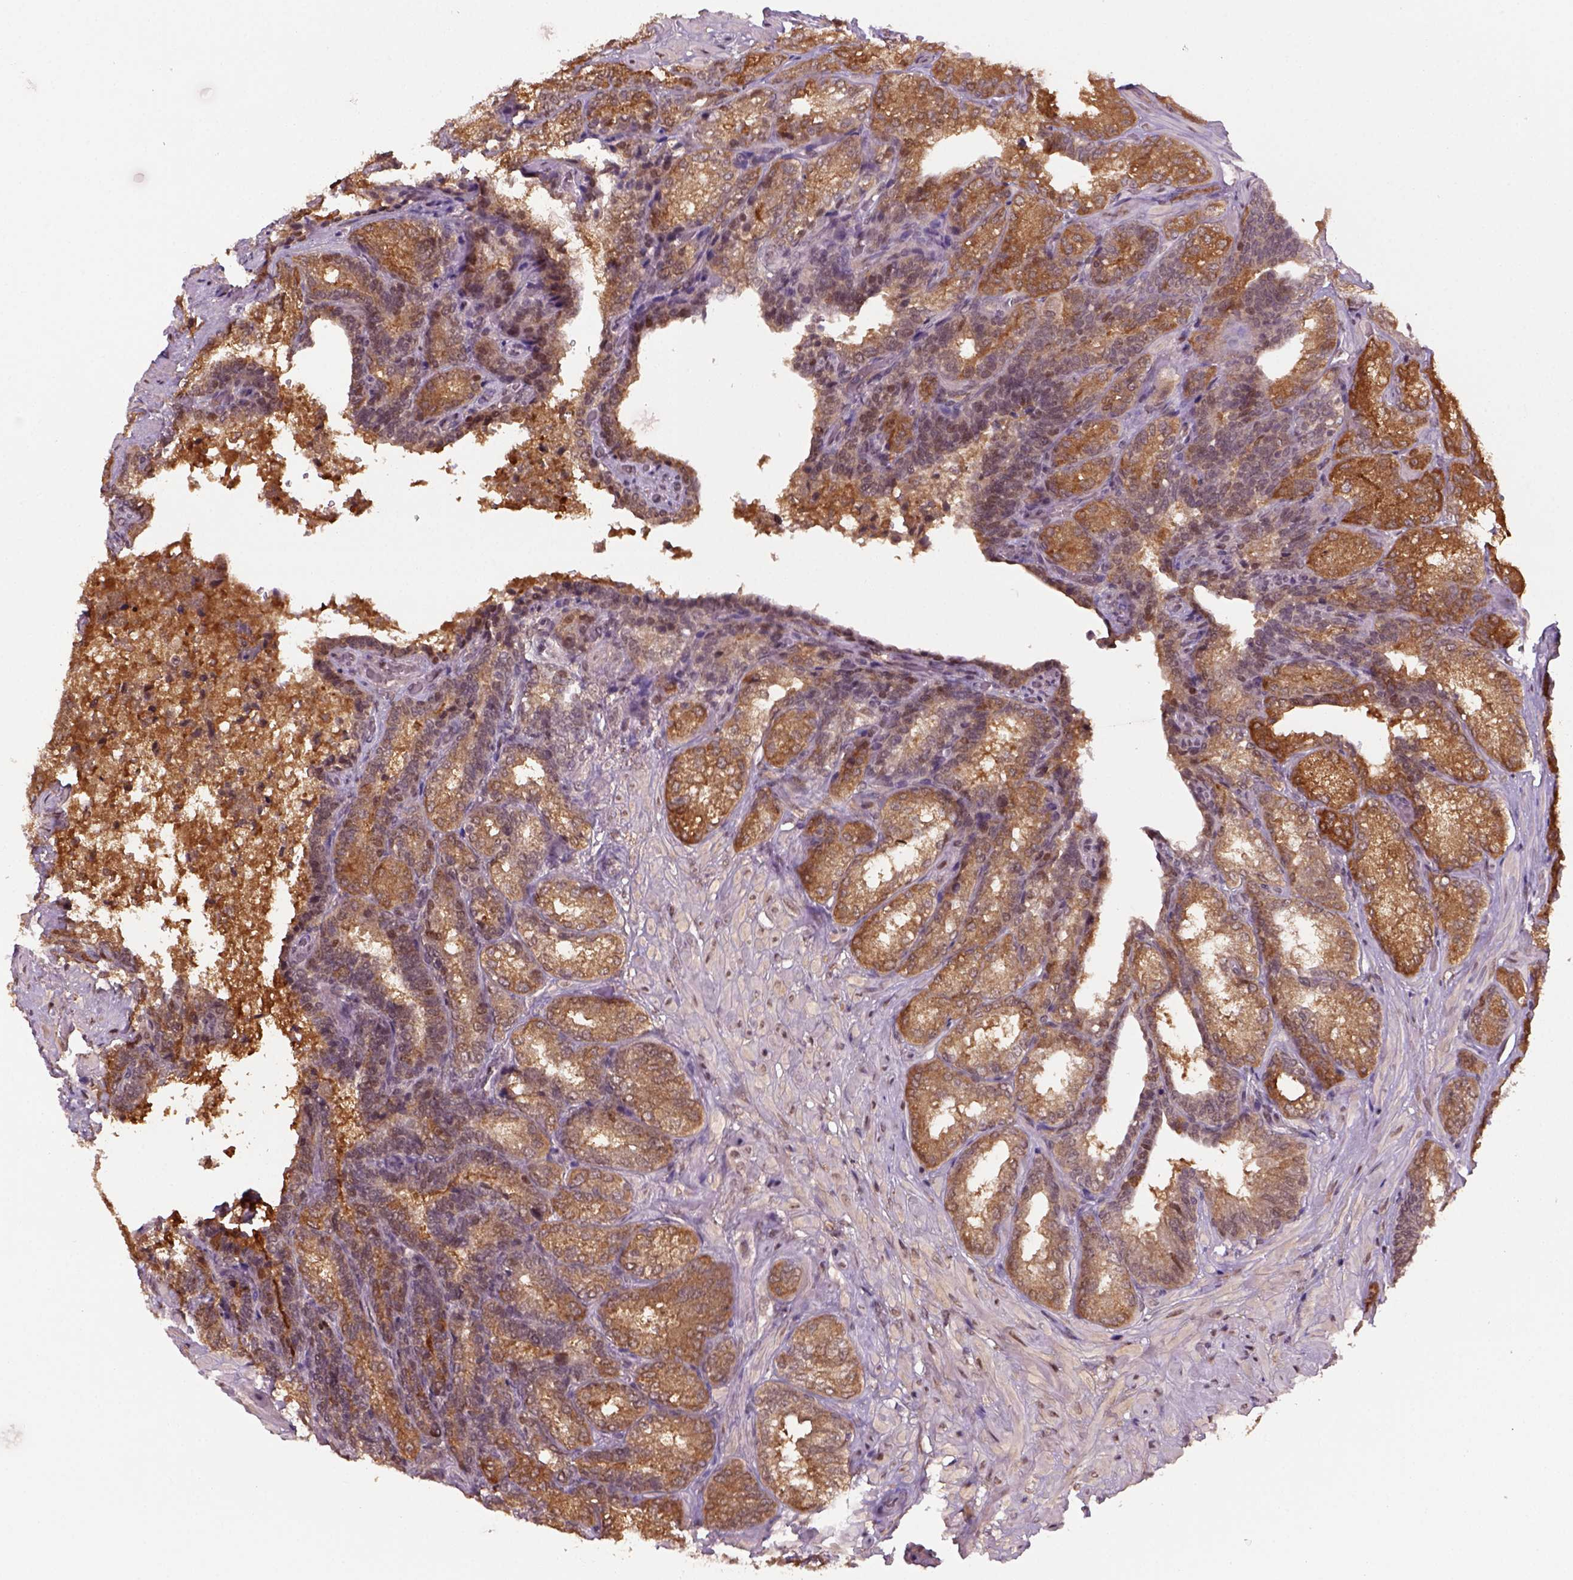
{"staining": {"intensity": "moderate", "quantity": ">75%", "location": "cytoplasmic/membranous"}, "tissue": "seminal vesicle", "cell_type": "Glandular cells", "image_type": "normal", "snomed": [{"axis": "morphology", "description": "Normal tissue, NOS"}, {"axis": "topography", "description": "Seminal veicle"}], "caption": "IHC of benign seminal vesicle exhibits medium levels of moderate cytoplasmic/membranous expression in about >75% of glandular cells. (DAB IHC, brown staining for protein, blue staining for nuclei).", "gene": "GOT1", "patient": {"sex": "male", "age": 68}}